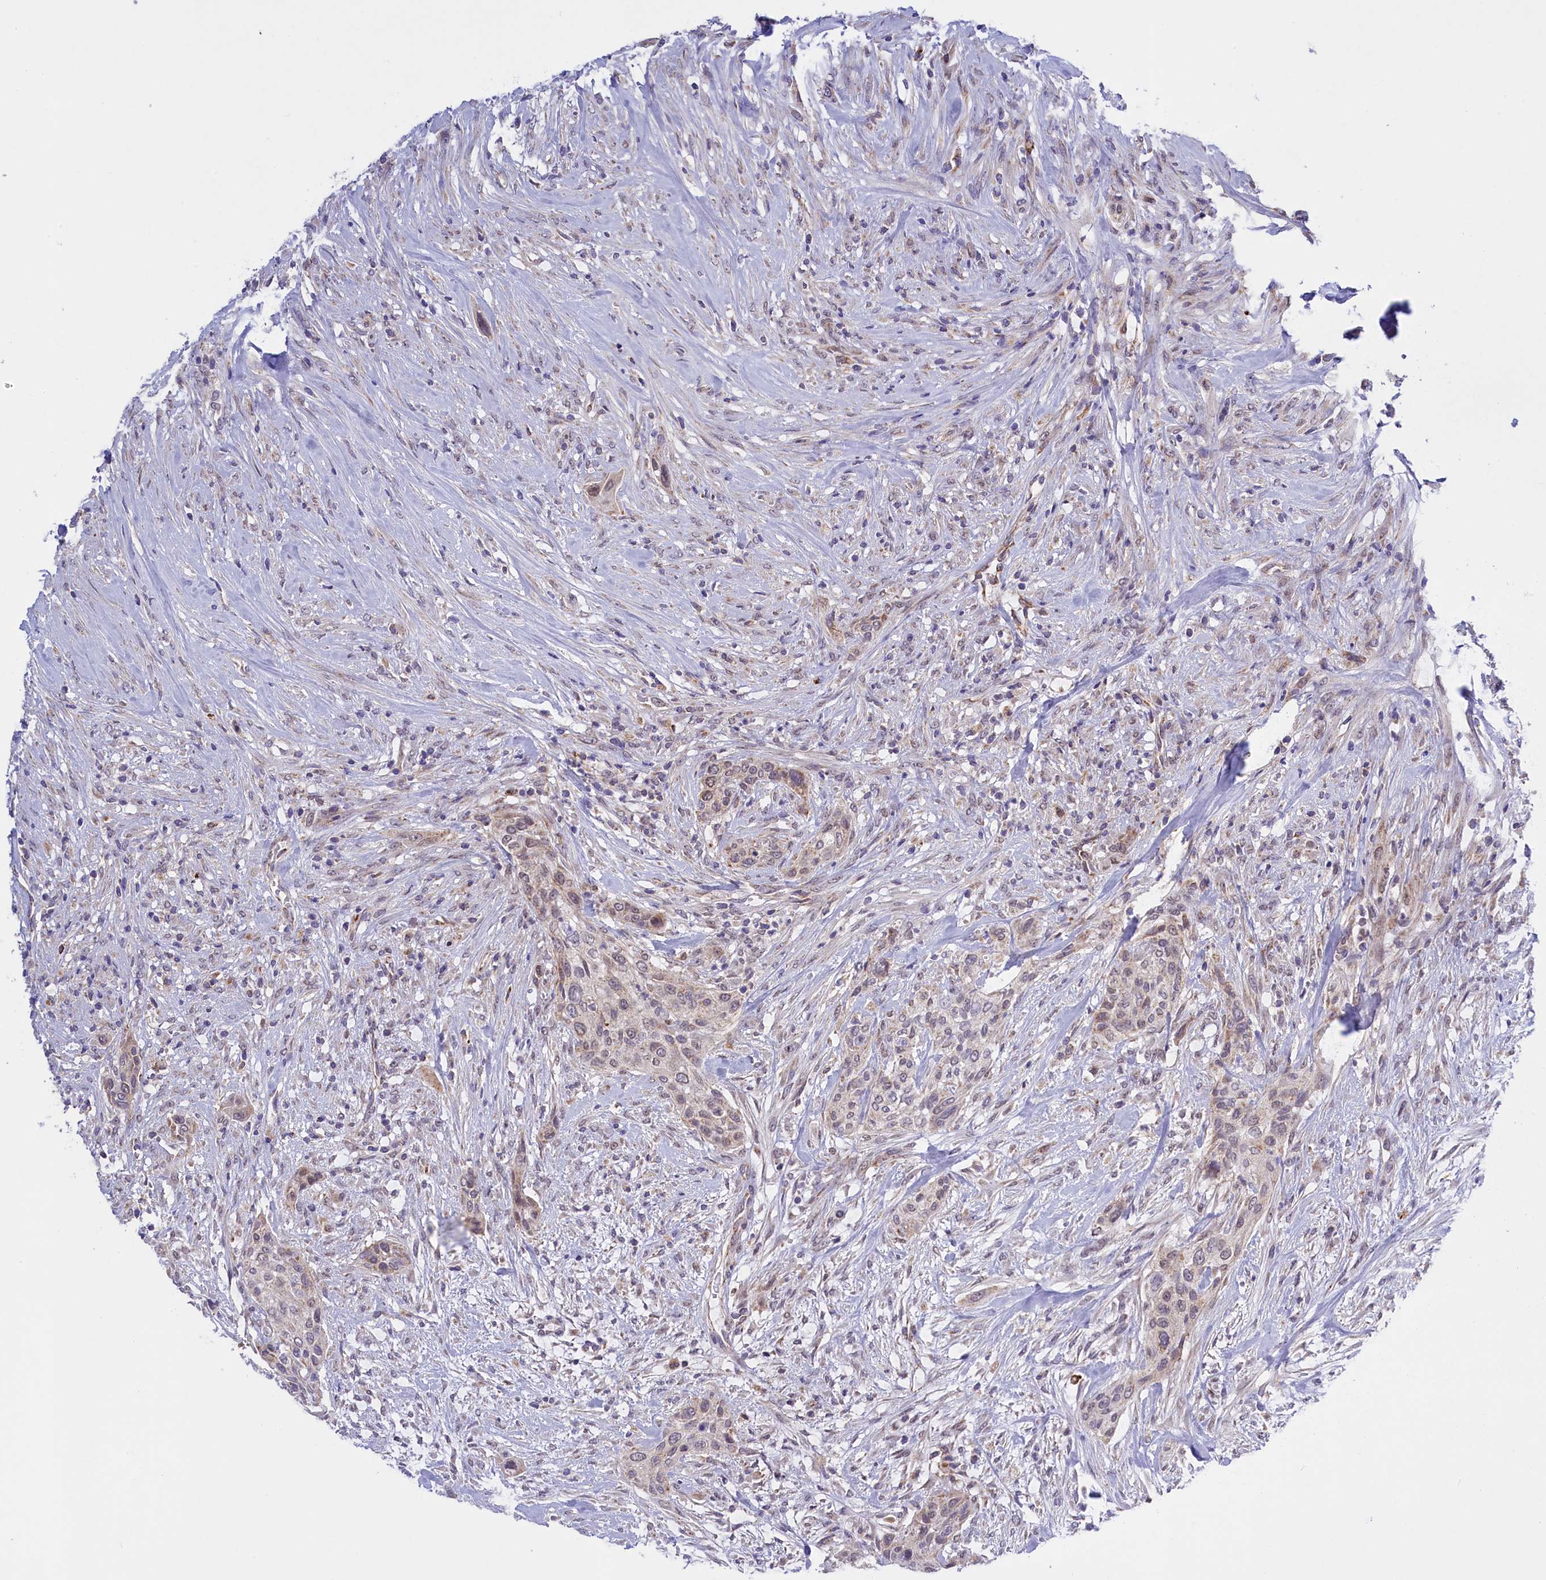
{"staining": {"intensity": "weak", "quantity": "25%-75%", "location": "nuclear"}, "tissue": "urothelial cancer", "cell_type": "Tumor cells", "image_type": "cancer", "snomed": [{"axis": "morphology", "description": "Urothelial carcinoma, High grade"}, {"axis": "topography", "description": "Urinary bladder"}], "caption": "Urothelial cancer was stained to show a protein in brown. There is low levels of weak nuclear expression in about 25%-75% of tumor cells. Immunohistochemistry (ihc) stains the protein in brown and the nuclei are stained blue.", "gene": "FAM149B1", "patient": {"sex": "male", "age": 35}}